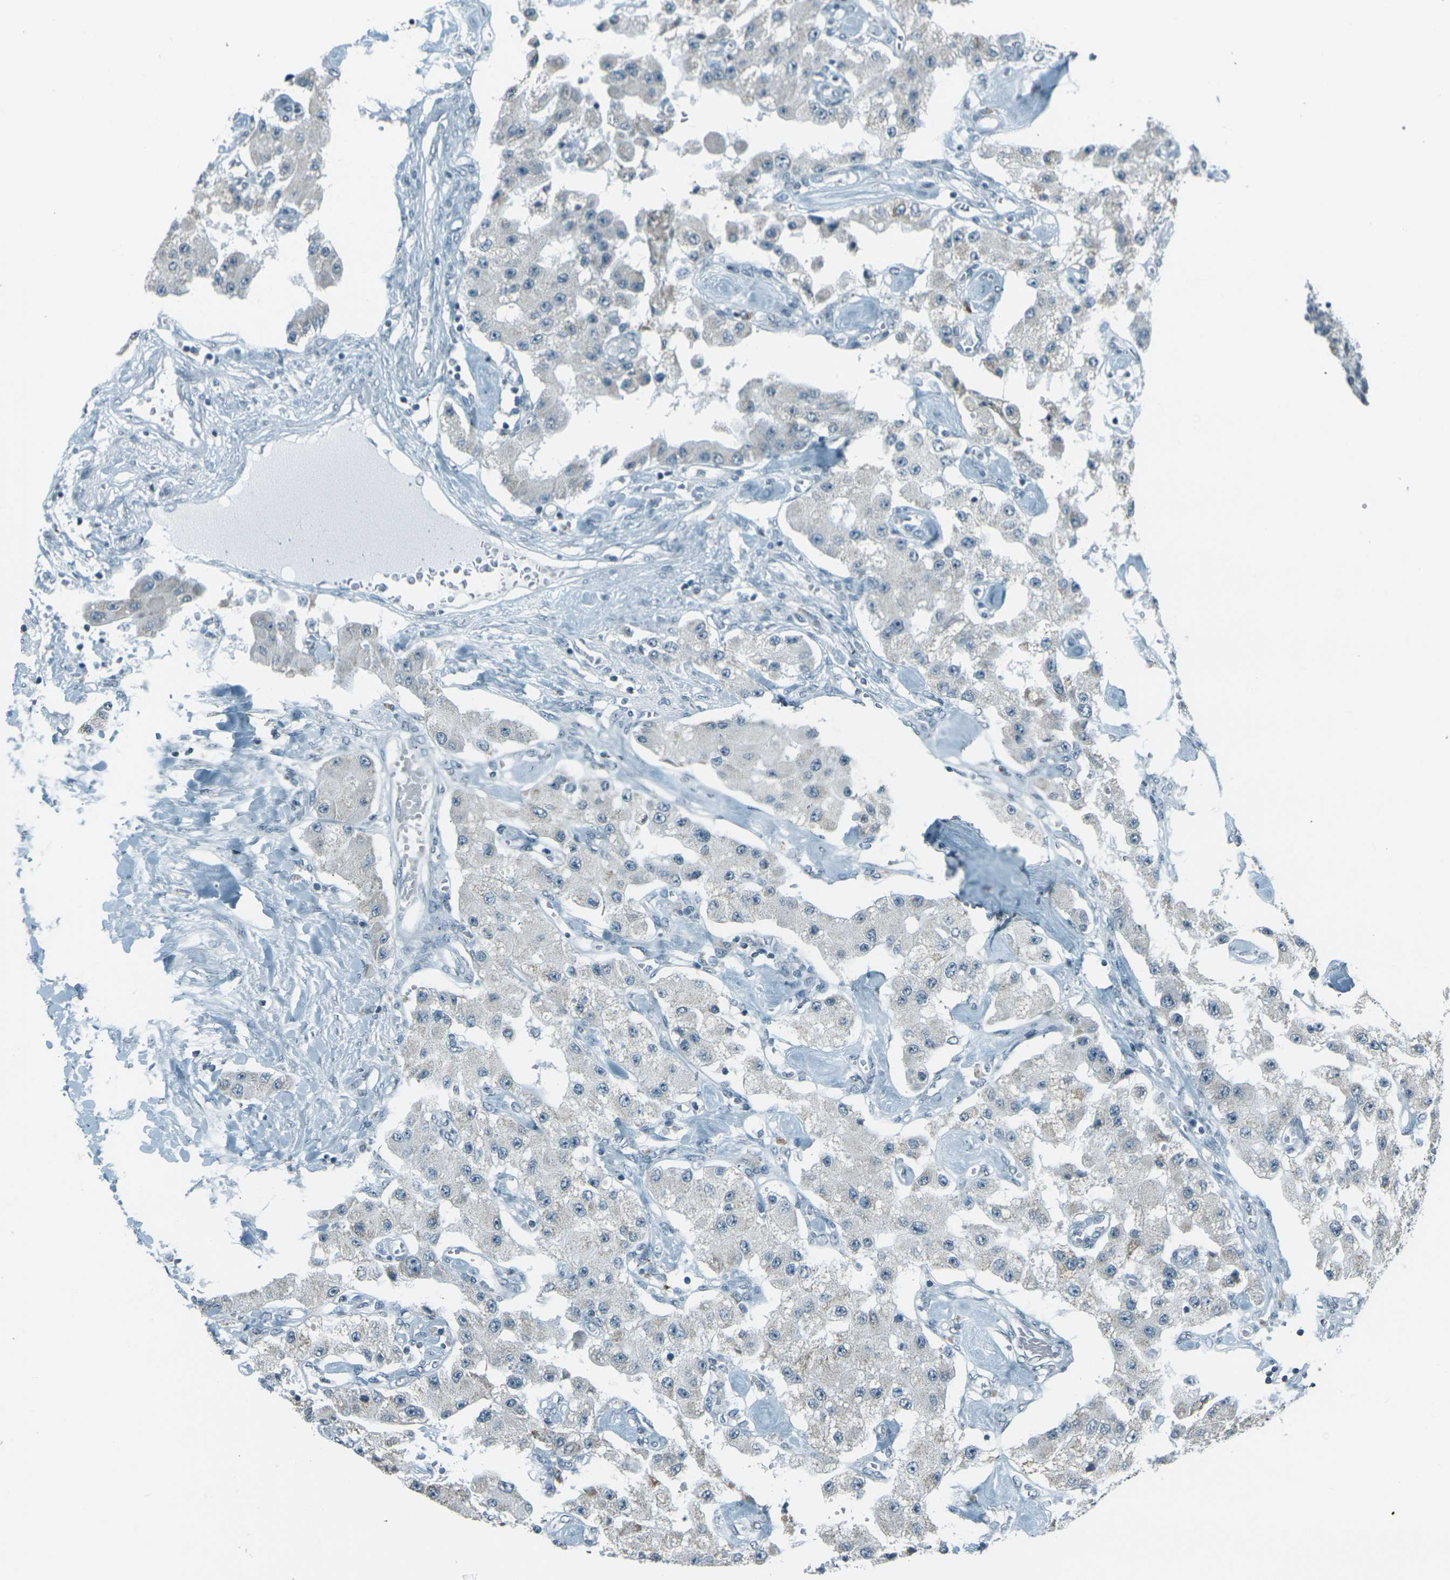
{"staining": {"intensity": "weak", "quantity": "<25%", "location": "cytoplasmic/membranous"}, "tissue": "carcinoid", "cell_type": "Tumor cells", "image_type": "cancer", "snomed": [{"axis": "morphology", "description": "Carcinoid, malignant, NOS"}, {"axis": "topography", "description": "Pancreas"}], "caption": "Carcinoid was stained to show a protein in brown. There is no significant staining in tumor cells. Brightfield microscopy of immunohistochemistry stained with DAB (brown) and hematoxylin (blue), captured at high magnification.", "gene": "H2BC1", "patient": {"sex": "male", "age": 41}}